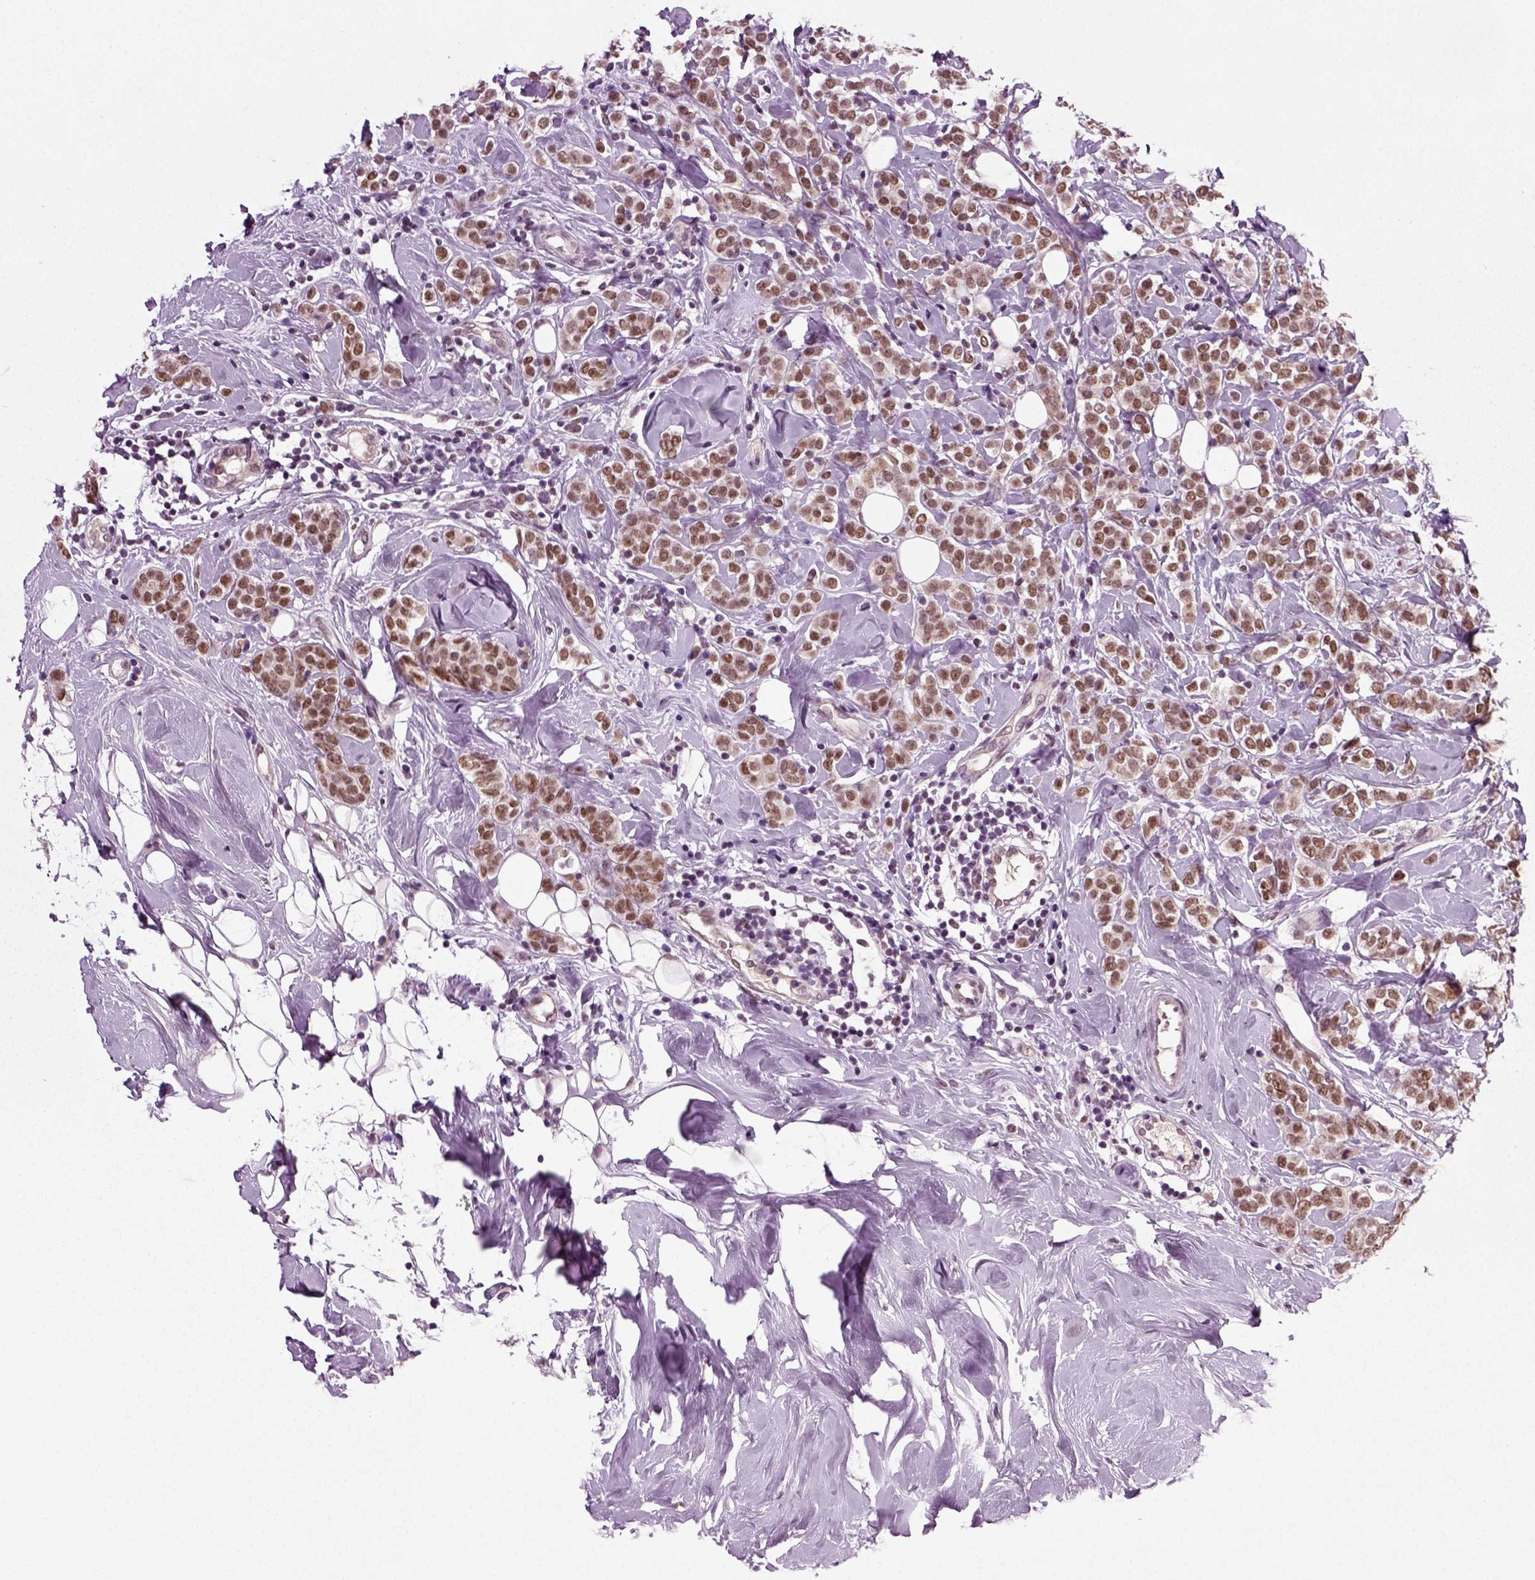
{"staining": {"intensity": "moderate", "quantity": ">75%", "location": "nuclear"}, "tissue": "breast cancer", "cell_type": "Tumor cells", "image_type": "cancer", "snomed": [{"axis": "morphology", "description": "Lobular carcinoma"}, {"axis": "topography", "description": "Breast"}], "caption": "The histopathology image reveals immunohistochemical staining of breast cancer (lobular carcinoma). There is moderate nuclear staining is identified in about >75% of tumor cells.", "gene": "RCOR3", "patient": {"sex": "female", "age": 49}}